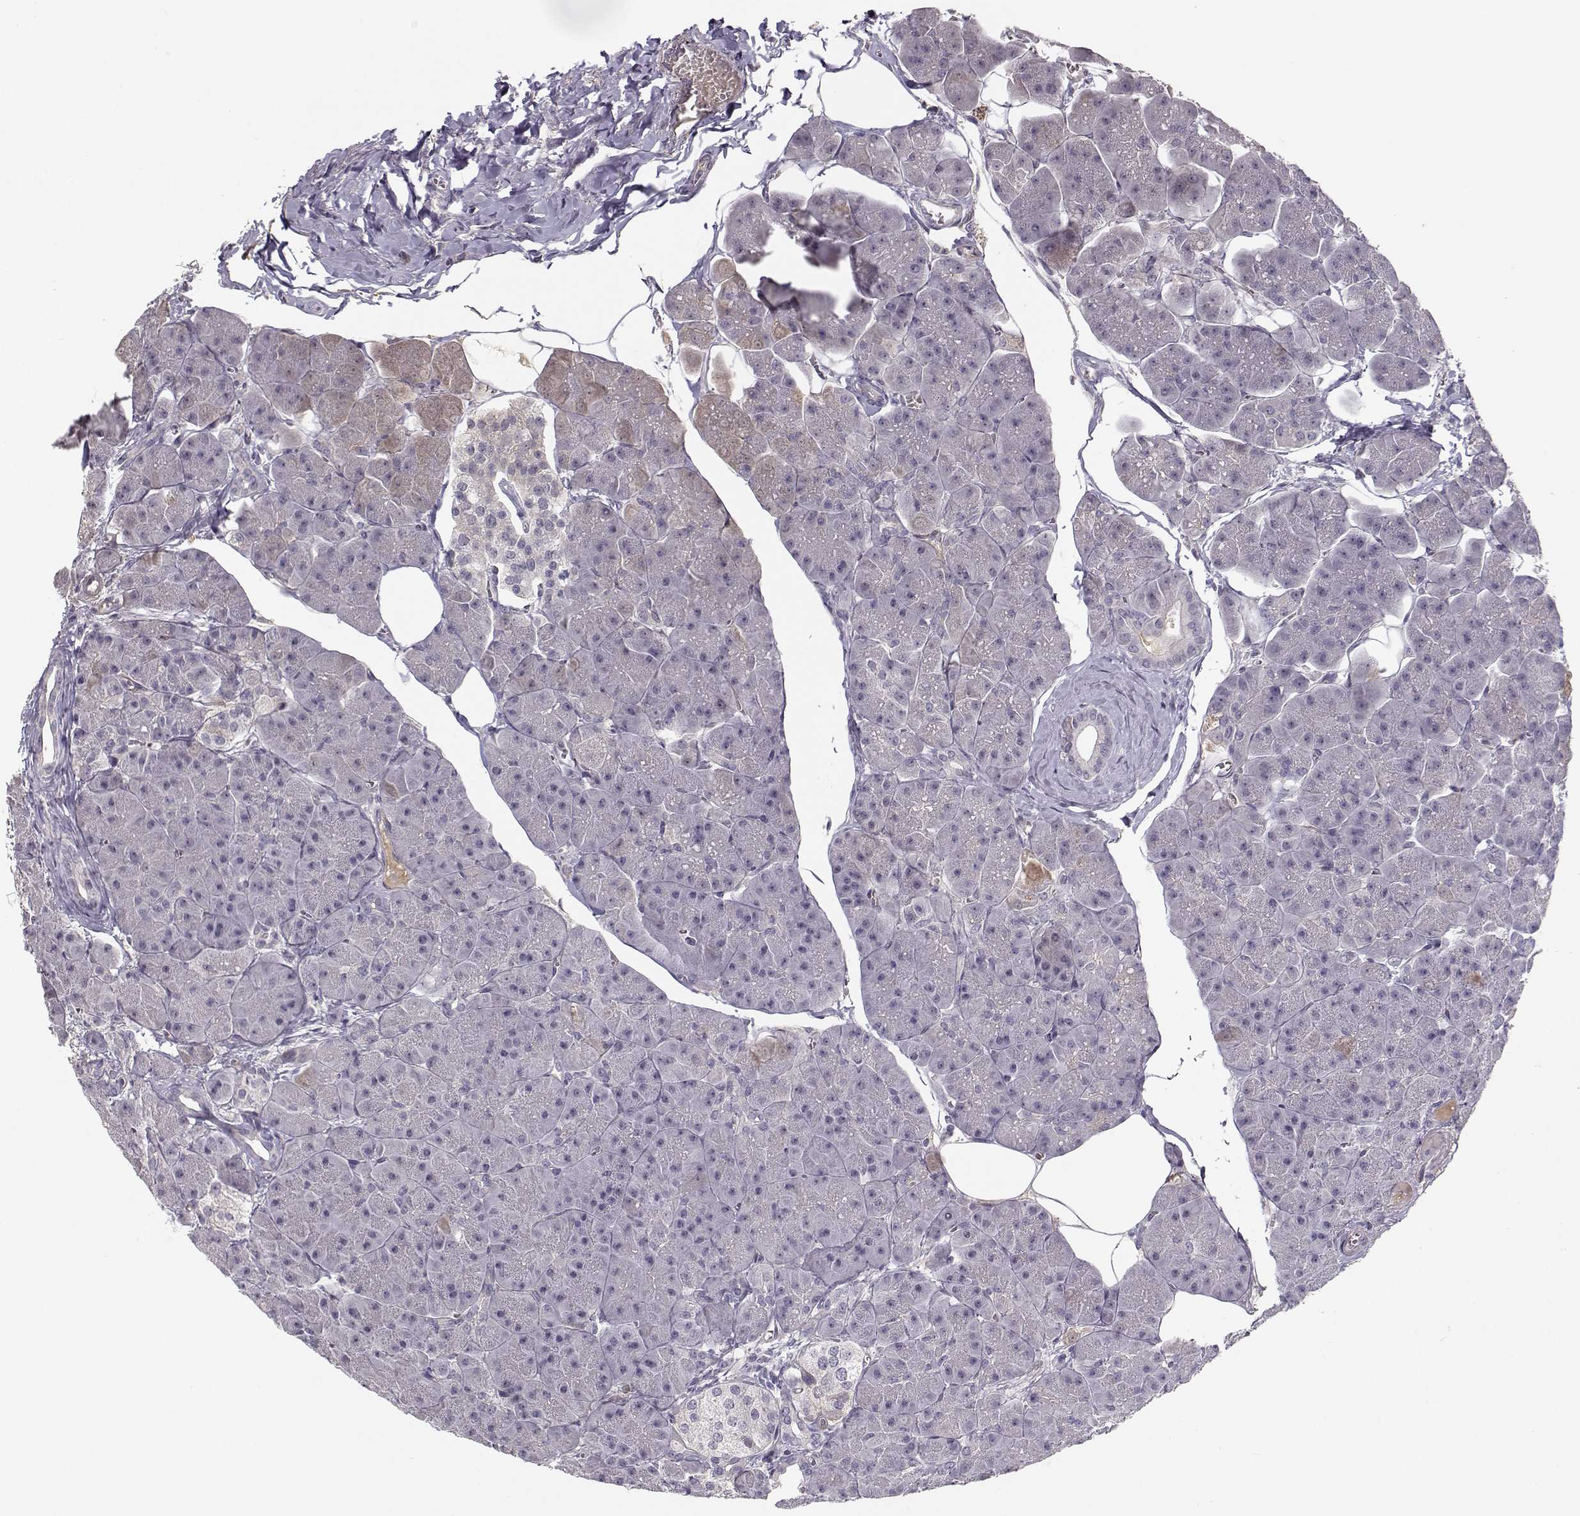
{"staining": {"intensity": "negative", "quantity": "none", "location": "none"}, "tissue": "pancreas", "cell_type": "Exocrine glandular cells", "image_type": "normal", "snomed": [{"axis": "morphology", "description": "Normal tissue, NOS"}, {"axis": "topography", "description": "Adipose tissue"}, {"axis": "topography", "description": "Pancreas"}, {"axis": "topography", "description": "Peripheral nerve tissue"}], "caption": "Immunohistochemistry (IHC) image of unremarkable pancreas: human pancreas stained with DAB (3,3'-diaminobenzidine) exhibits no significant protein positivity in exocrine glandular cells. (DAB IHC with hematoxylin counter stain).", "gene": "RGS9BP", "patient": {"sex": "female", "age": 58}}